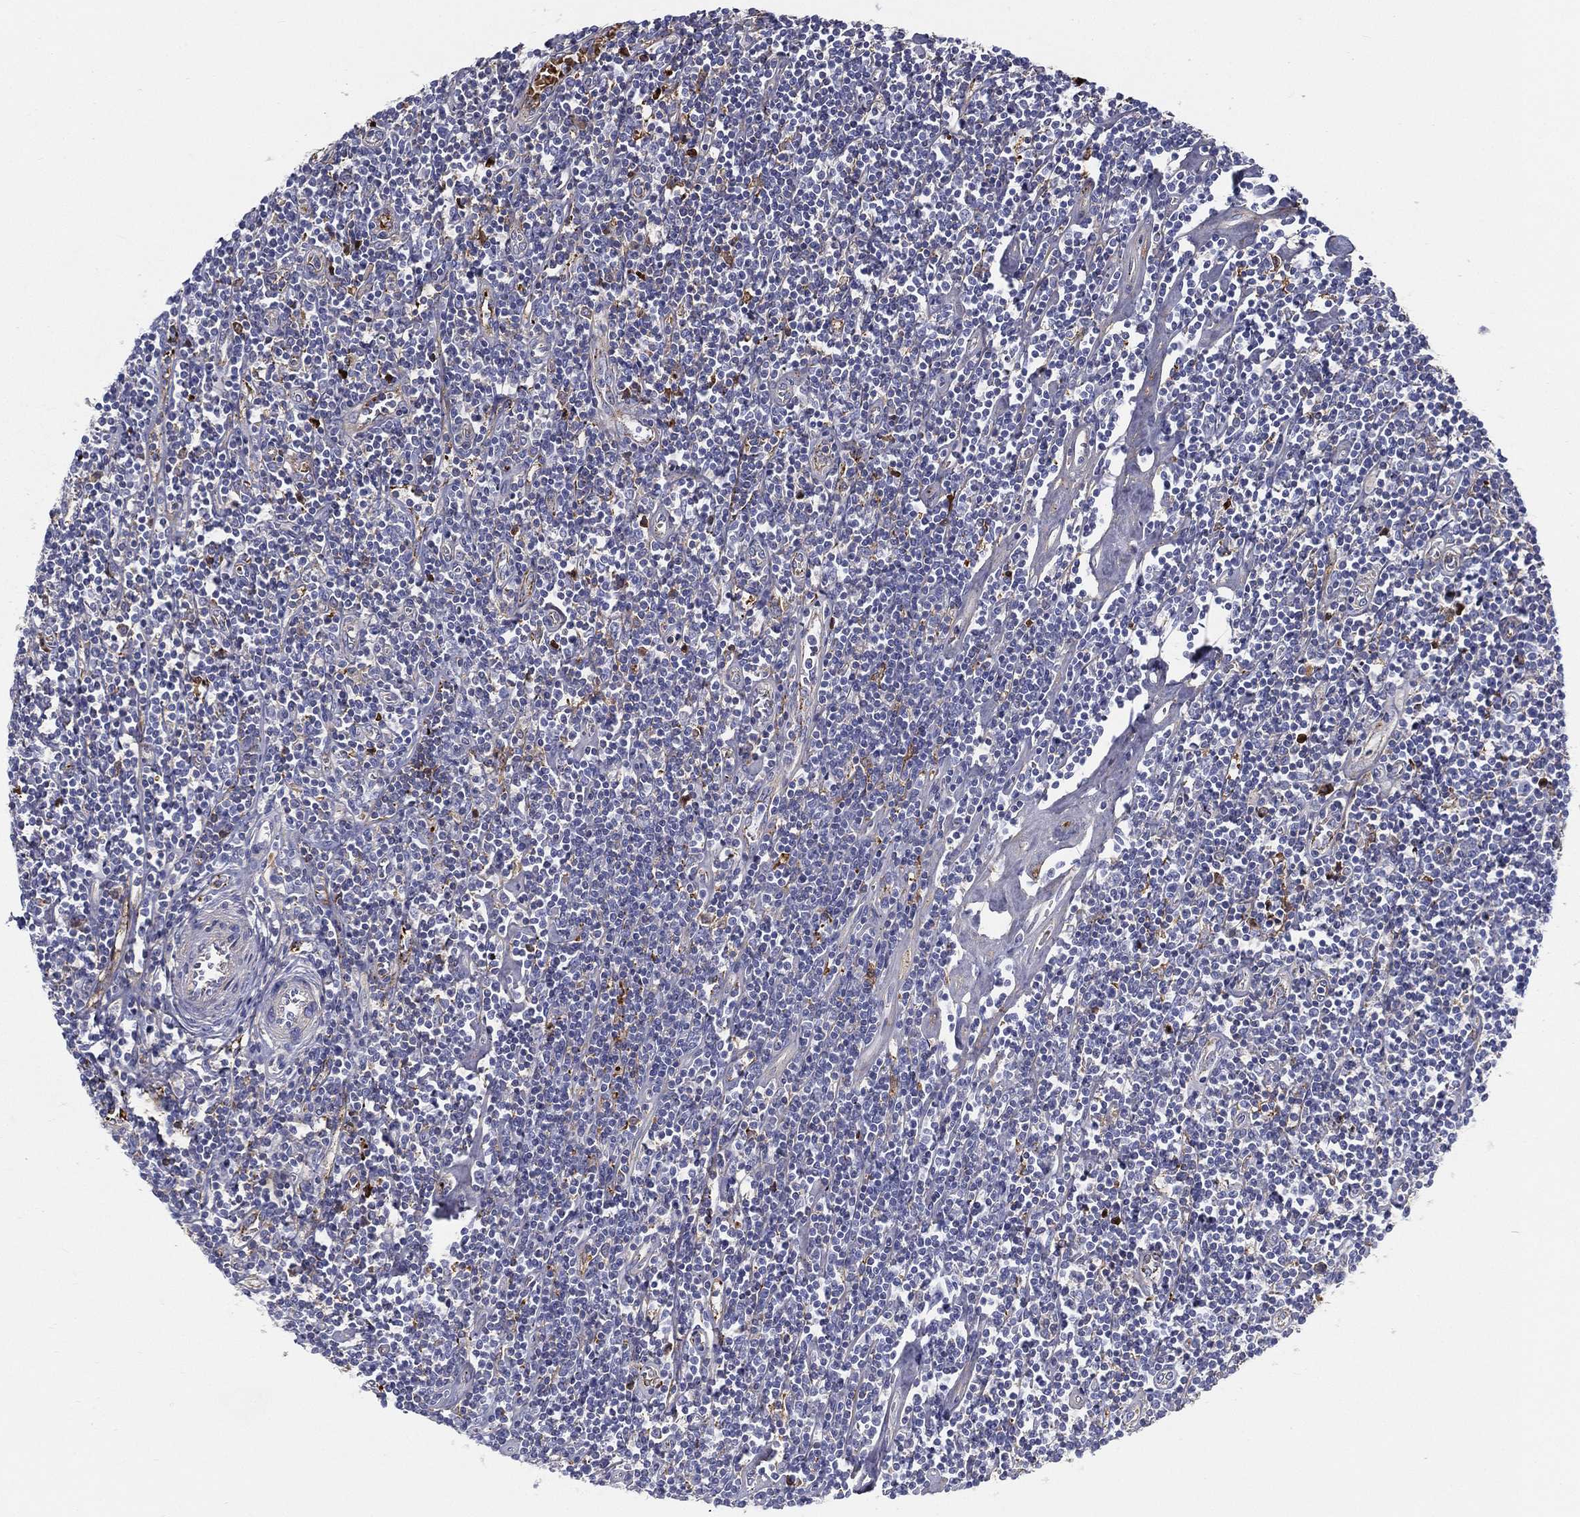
{"staining": {"intensity": "moderate", "quantity": "<25%", "location": "cytoplasmic/membranous"}, "tissue": "lymphoma", "cell_type": "Tumor cells", "image_type": "cancer", "snomed": [{"axis": "morphology", "description": "Hodgkin's disease, NOS"}, {"axis": "topography", "description": "Lymph node"}], "caption": "The micrograph reveals staining of lymphoma, revealing moderate cytoplasmic/membranous protein expression (brown color) within tumor cells.", "gene": "IFNB1", "patient": {"sex": "male", "age": 40}}